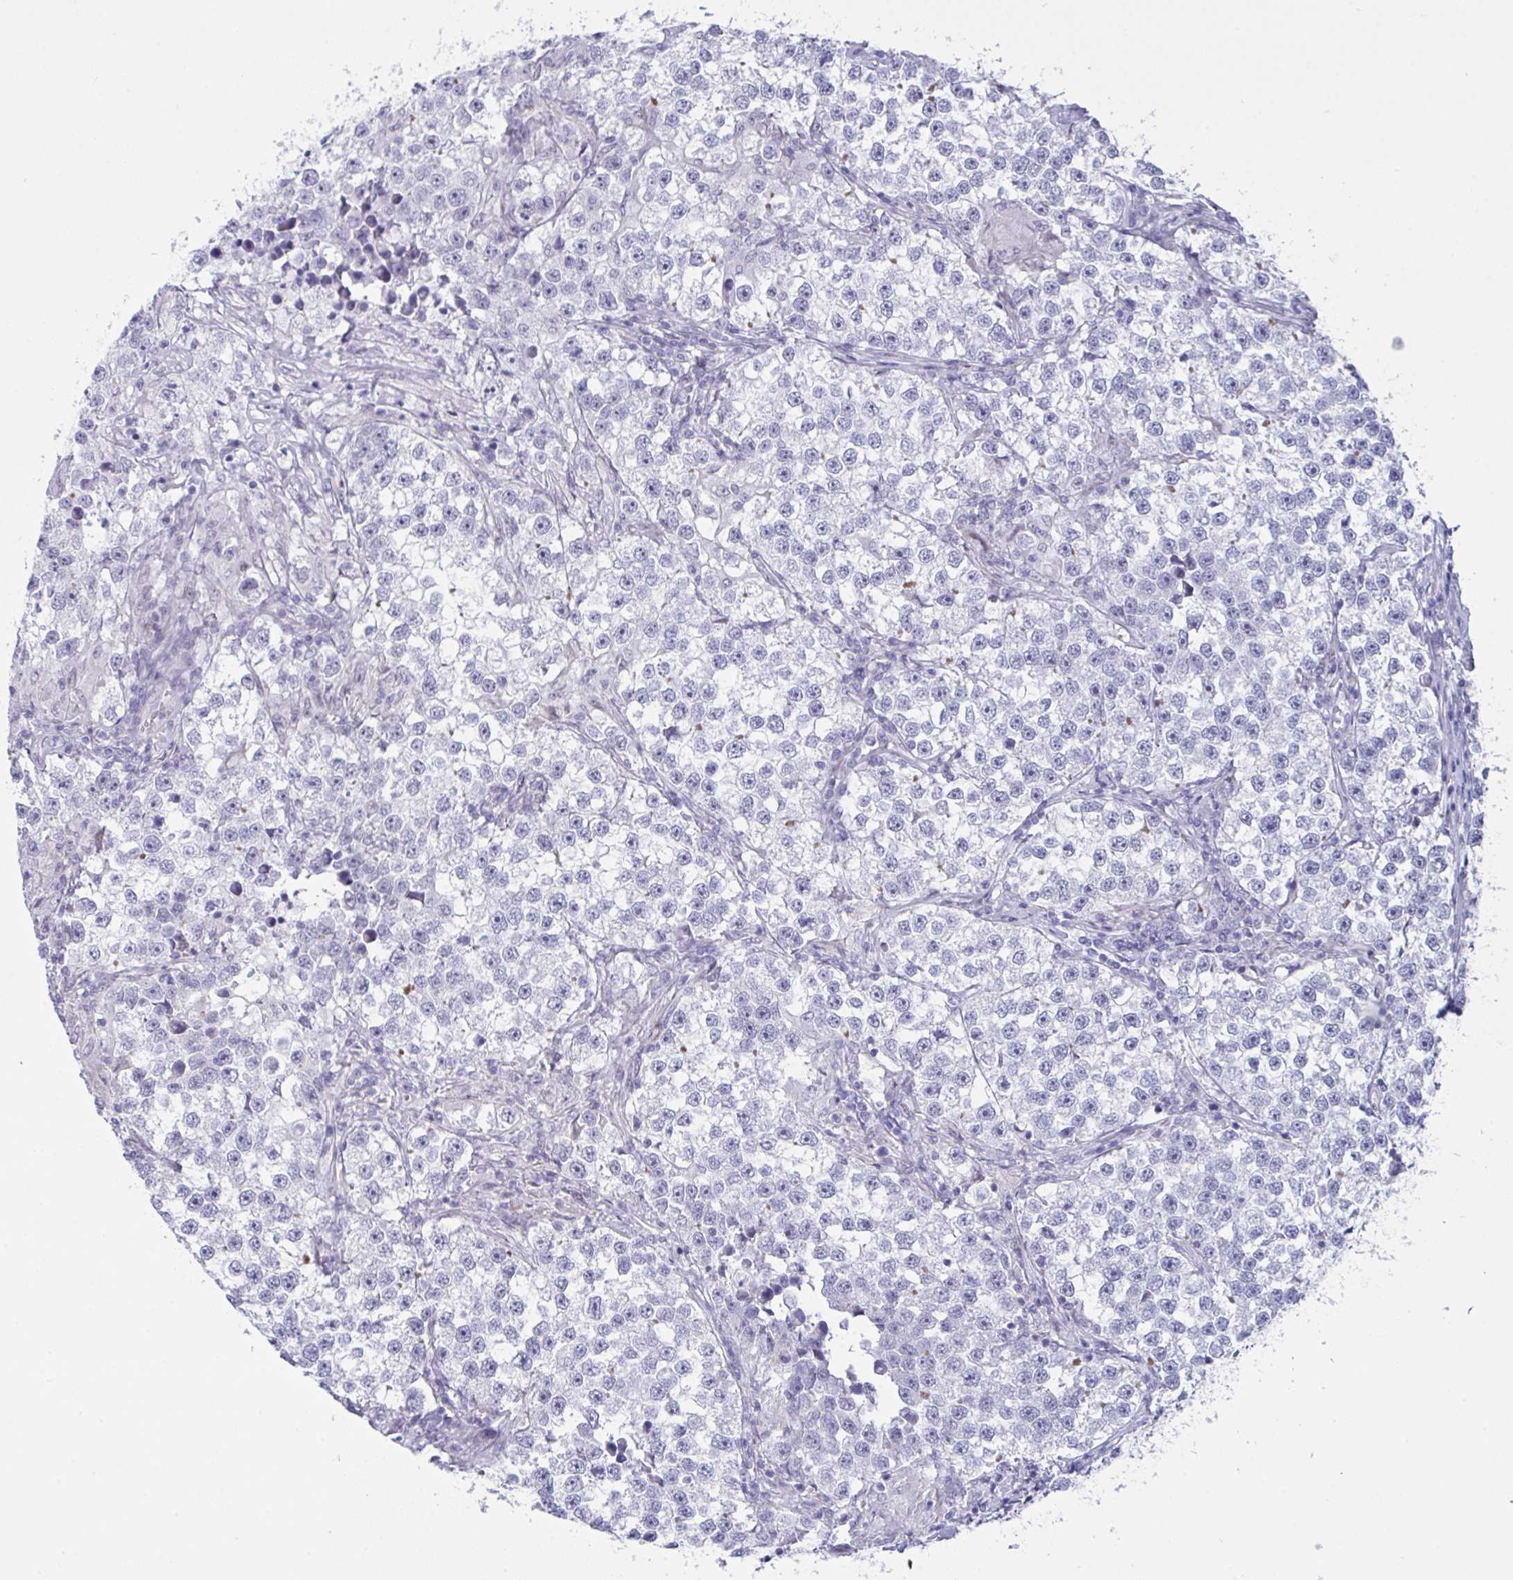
{"staining": {"intensity": "negative", "quantity": "none", "location": "none"}, "tissue": "testis cancer", "cell_type": "Tumor cells", "image_type": "cancer", "snomed": [{"axis": "morphology", "description": "Seminoma, NOS"}, {"axis": "topography", "description": "Testis"}], "caption": "Immunohistochemistry of seminoma (testis) reveals no positivity in tumor cells. The staining was performed using DAB to visualize the protein expression in brown, while the nuclei were stained in blue with hematoxylin (Magnification: 20x).", "gene": "FBXL22", "patient": {"sex": "male", "age": 46}}